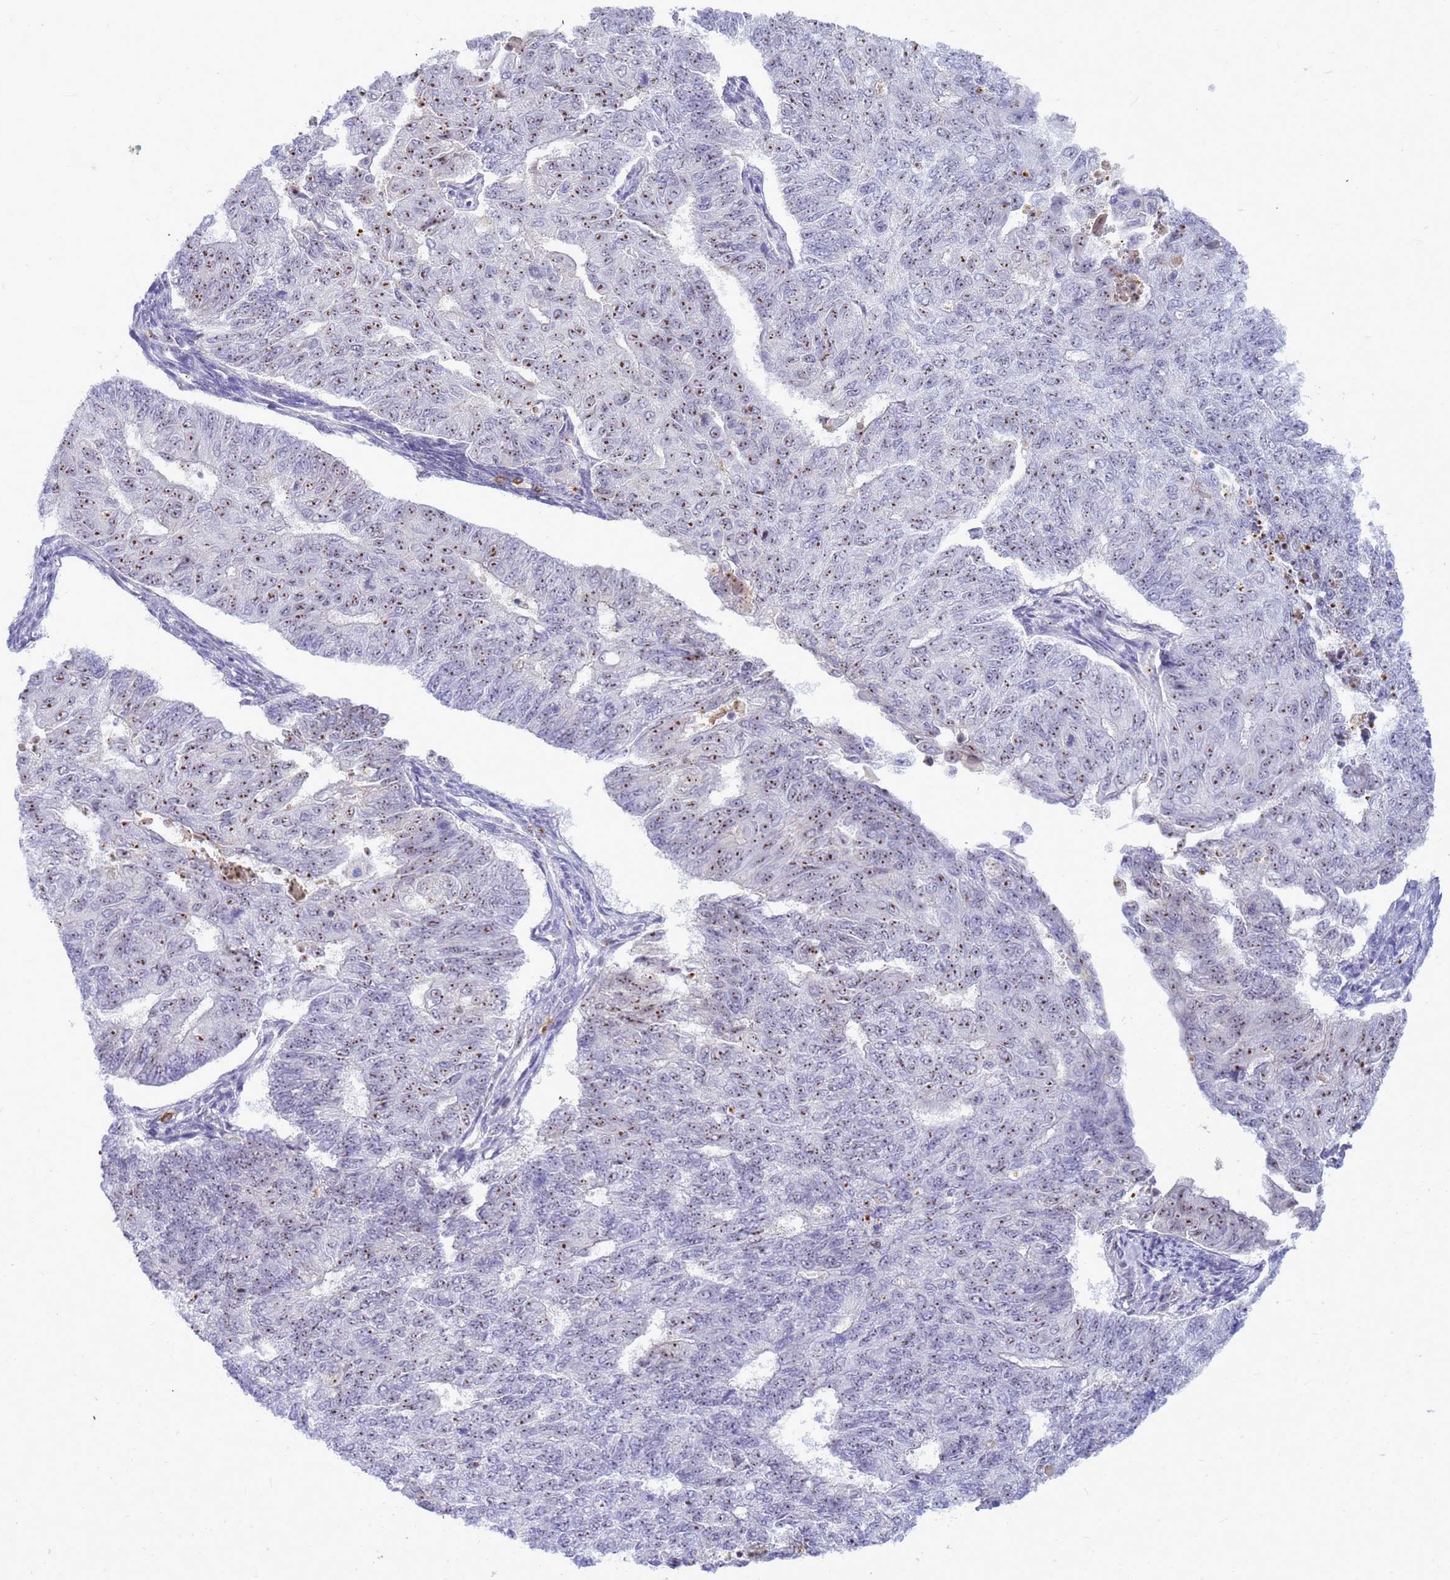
{"staining": {"intensity": "moderate", "quantity": "25%-75%", "location": "nuclear"}, "tissue": "endometrial cancer", "cell_type": "Tumor cells", "image_type": "cancer", "snomed": [{"axis": "morphology", "description": "Adenocarcinoma, NOS"}, {"axis": "topography", "description": "Endometrium"}], "caption": "A micrograph showing moderate nuclear expression in approximately 25%-75% of tumor cells in adenocarcinoma (endometrial), as visualized by brown immunohistochemical staining.", "gene": "DMRTC2", "patient": {"sex": "female", "age": 32}}